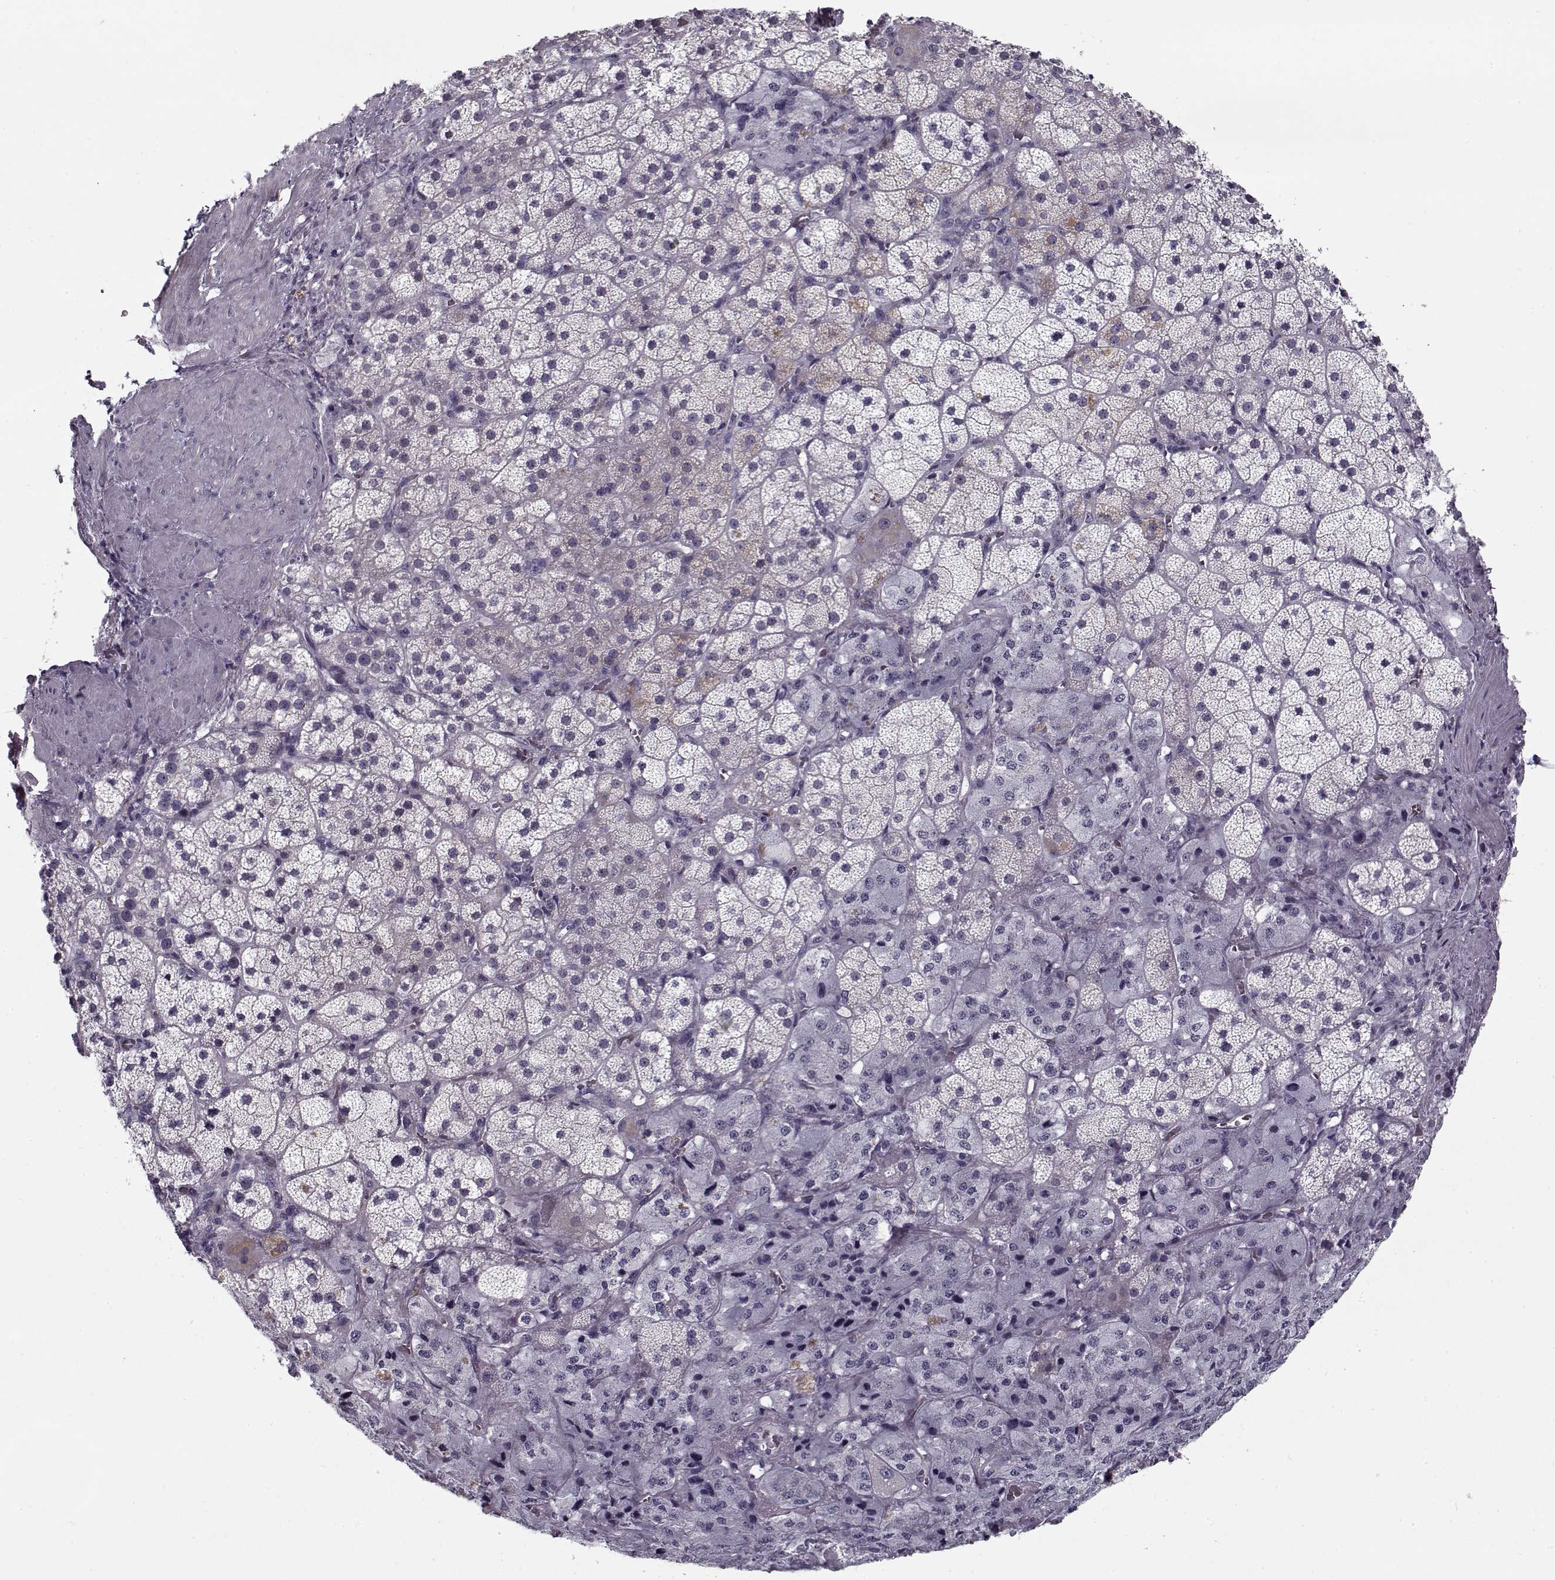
{"staining": {"intensity": "negative", "quantity": "none", "location": "none"}, "tissue": "adrenal gland", "cell_type": "Glandular cells", "image_type": "normal", "snomed": [{"axis": "morphology", "description": "Normal tissue, NOS"}, {"axis": "topography", "description": "Adrenal gland"}], "caption": "This is a micrograph of IHC staining of normal adrenal gland, which shows no expression in glandular cells. (IHC, brightfield microscopy, high magnification).", "gene": "RNF32", "patient": {"sex": "male", "age": 57}}